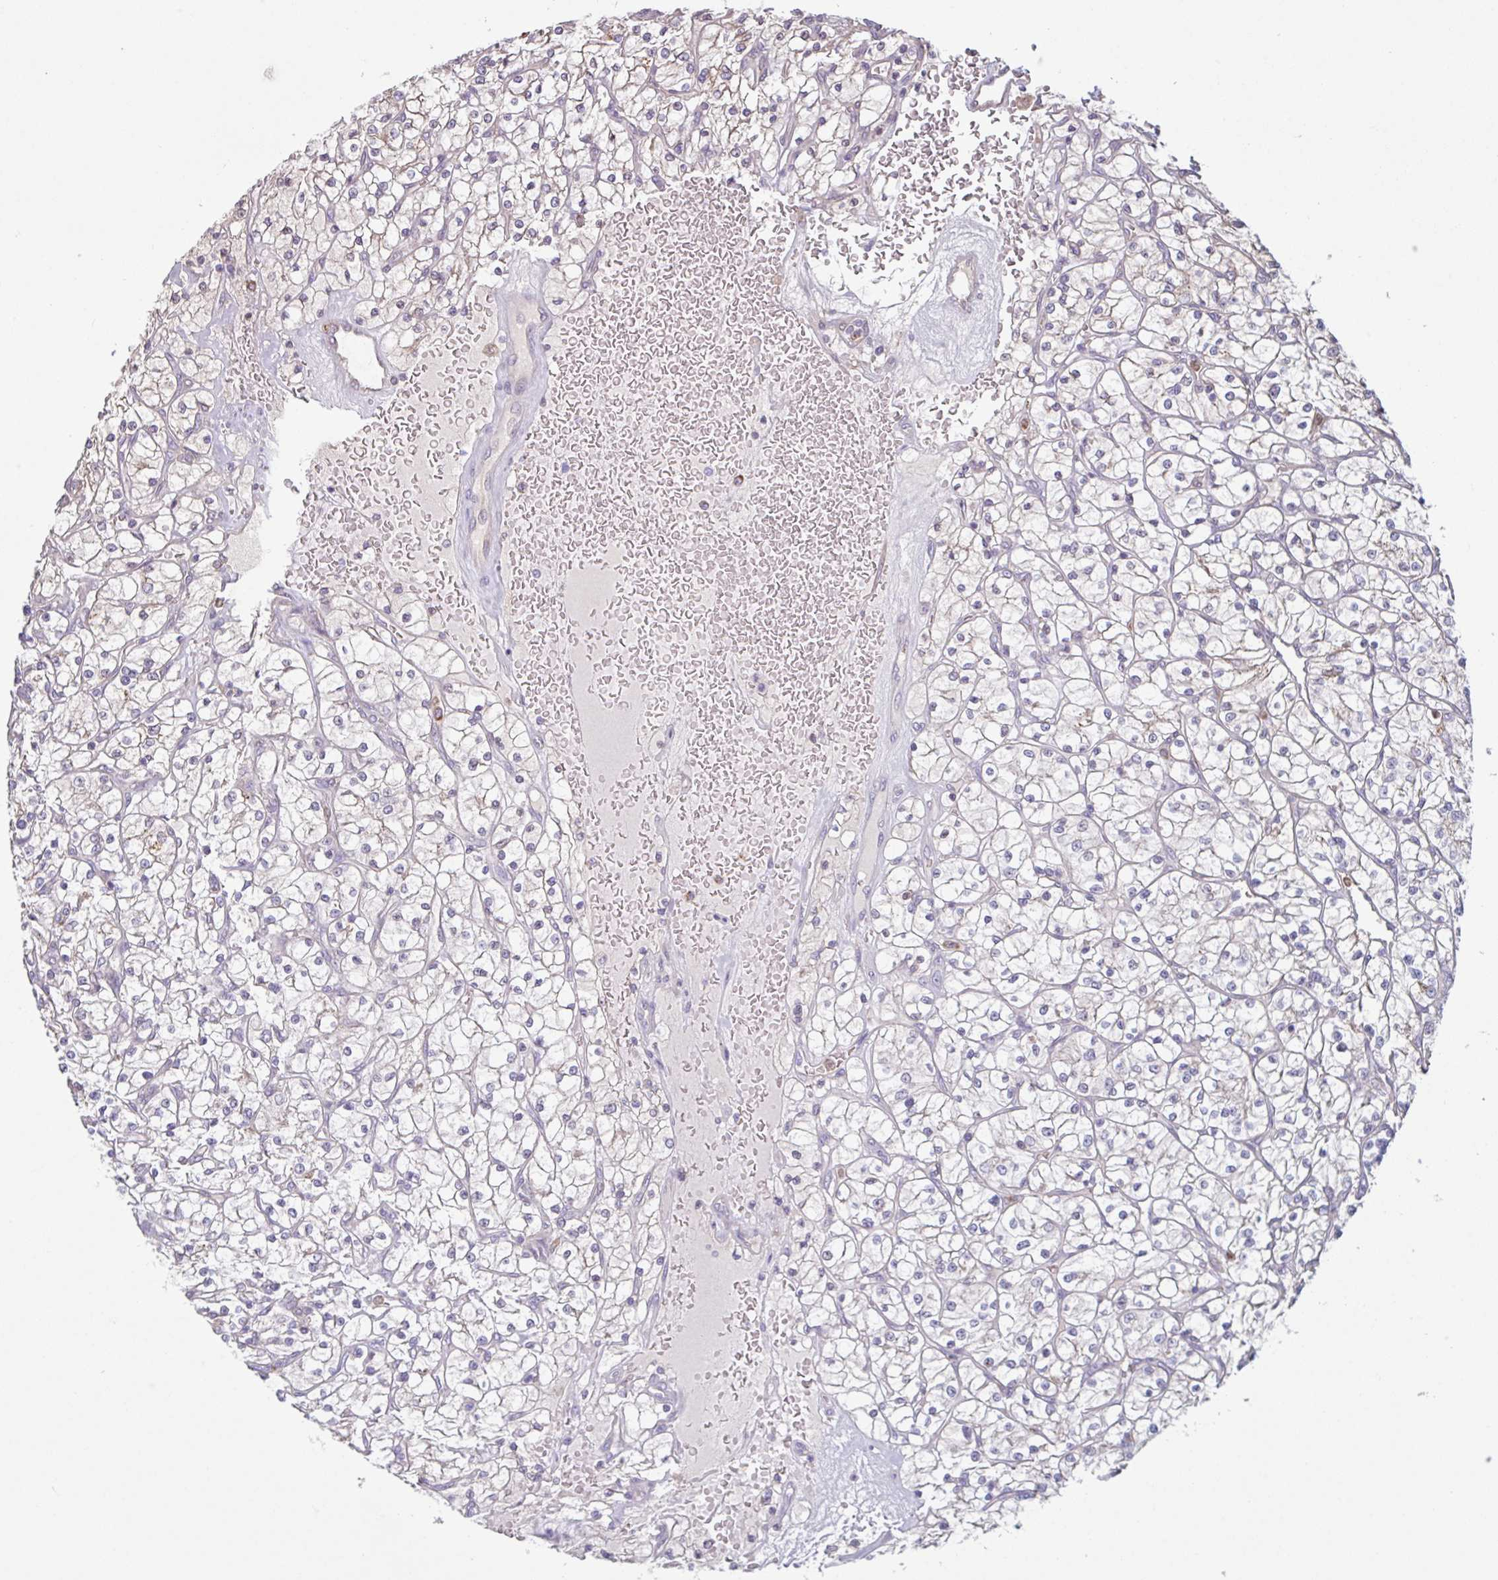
{"staining": {"intensity": "negative", "quantity": "none", "location": "none"}, "tissue": "renal cancer", "cell_type": "Tumor cells", "image_type": "cancer", "snomed": [{"axis": "morphology", "description": "Adenocarcinoma, NOS"}, {"axis": "topography", "description": "Kidney"}], "caption": "This is an IHC micrograph of human renal adenocarcinoma. There is no expression in tumor cells.", "gene": "TAF1D", "patient": {"sex": "female", "age": 64}}